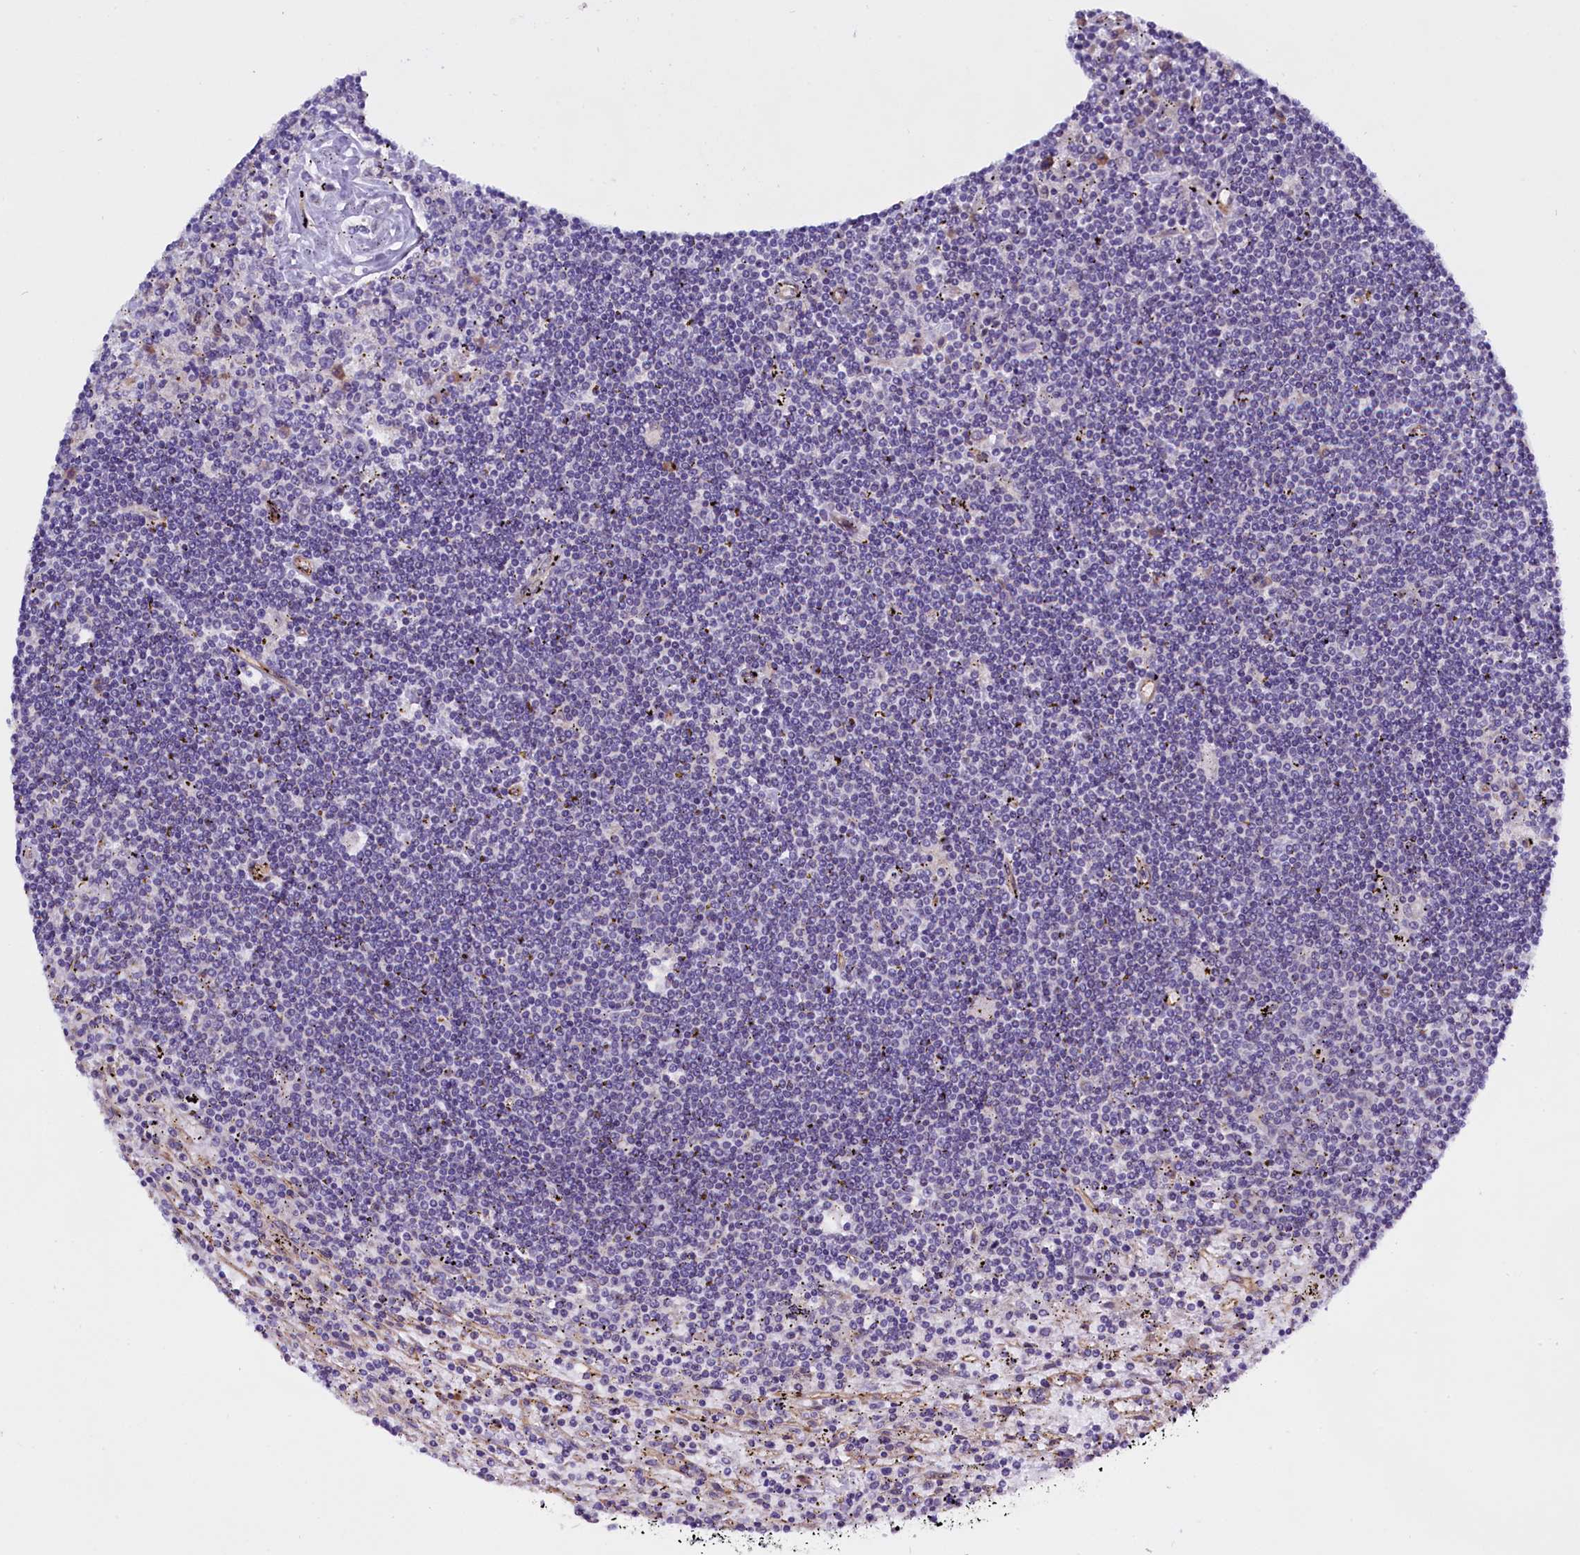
{"staining": {"intensity": "negative", "quantity": "none", "location": "none"}, "tissue": "lymphoma", "cell_type": "Tumor cells", "image_type": "cancer", "snomed": [{"axis": "morphology", "description": "Malignant lymphoma, non-Hodgkin's type, Low grade"}, {"axis": "topography", "description": "Spleen"}], "caption": "IHC histopathology image of neoplastic tissue: malignant lymphoma, non-Hodgkin's type (low-grade) stained with DAB demonstrates no significant protein staining in tumor cells.", "gene": "UACA", "patient": {"sex": "male", "age": 76}}